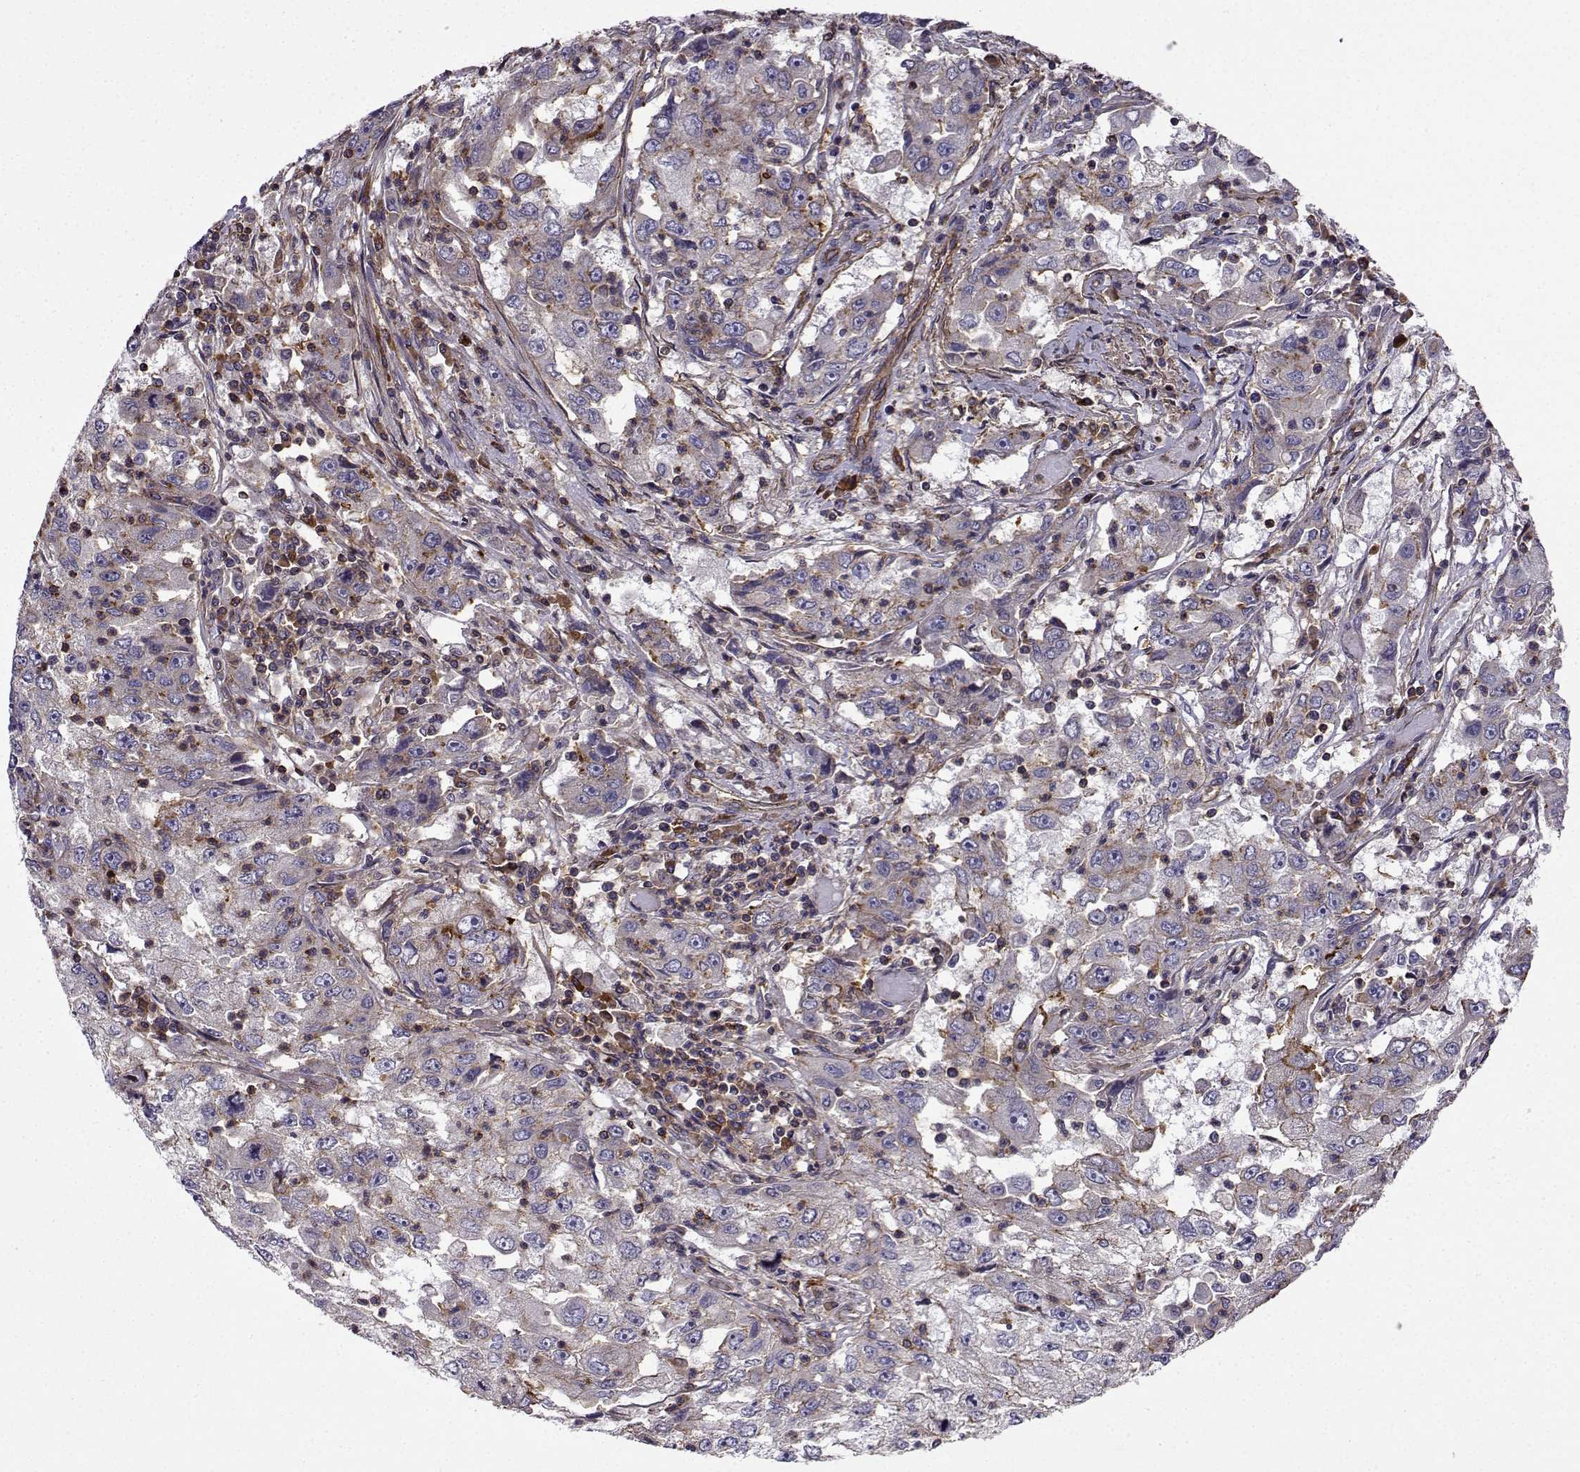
{"staining": {"intensity": "negative", "quantity": "none", "location": "none"}, "tissue": "cervical cancer", "cell_type": "Tumor cells", "image_type": "cancer", "snomed": [{"axis": "morphology", "description": "Squamous cell carcinoma, NOS"}, {"axis": "topography", "description": "Cervix"}], "caption": "High power microscopy histopathology image of an IHC histopathology image of cervical squamous cell carcinoma, revealing no significant positivity in tumor cells.", "gene": "ITGB8", "patient": {"sex": "female", "age": 36}}